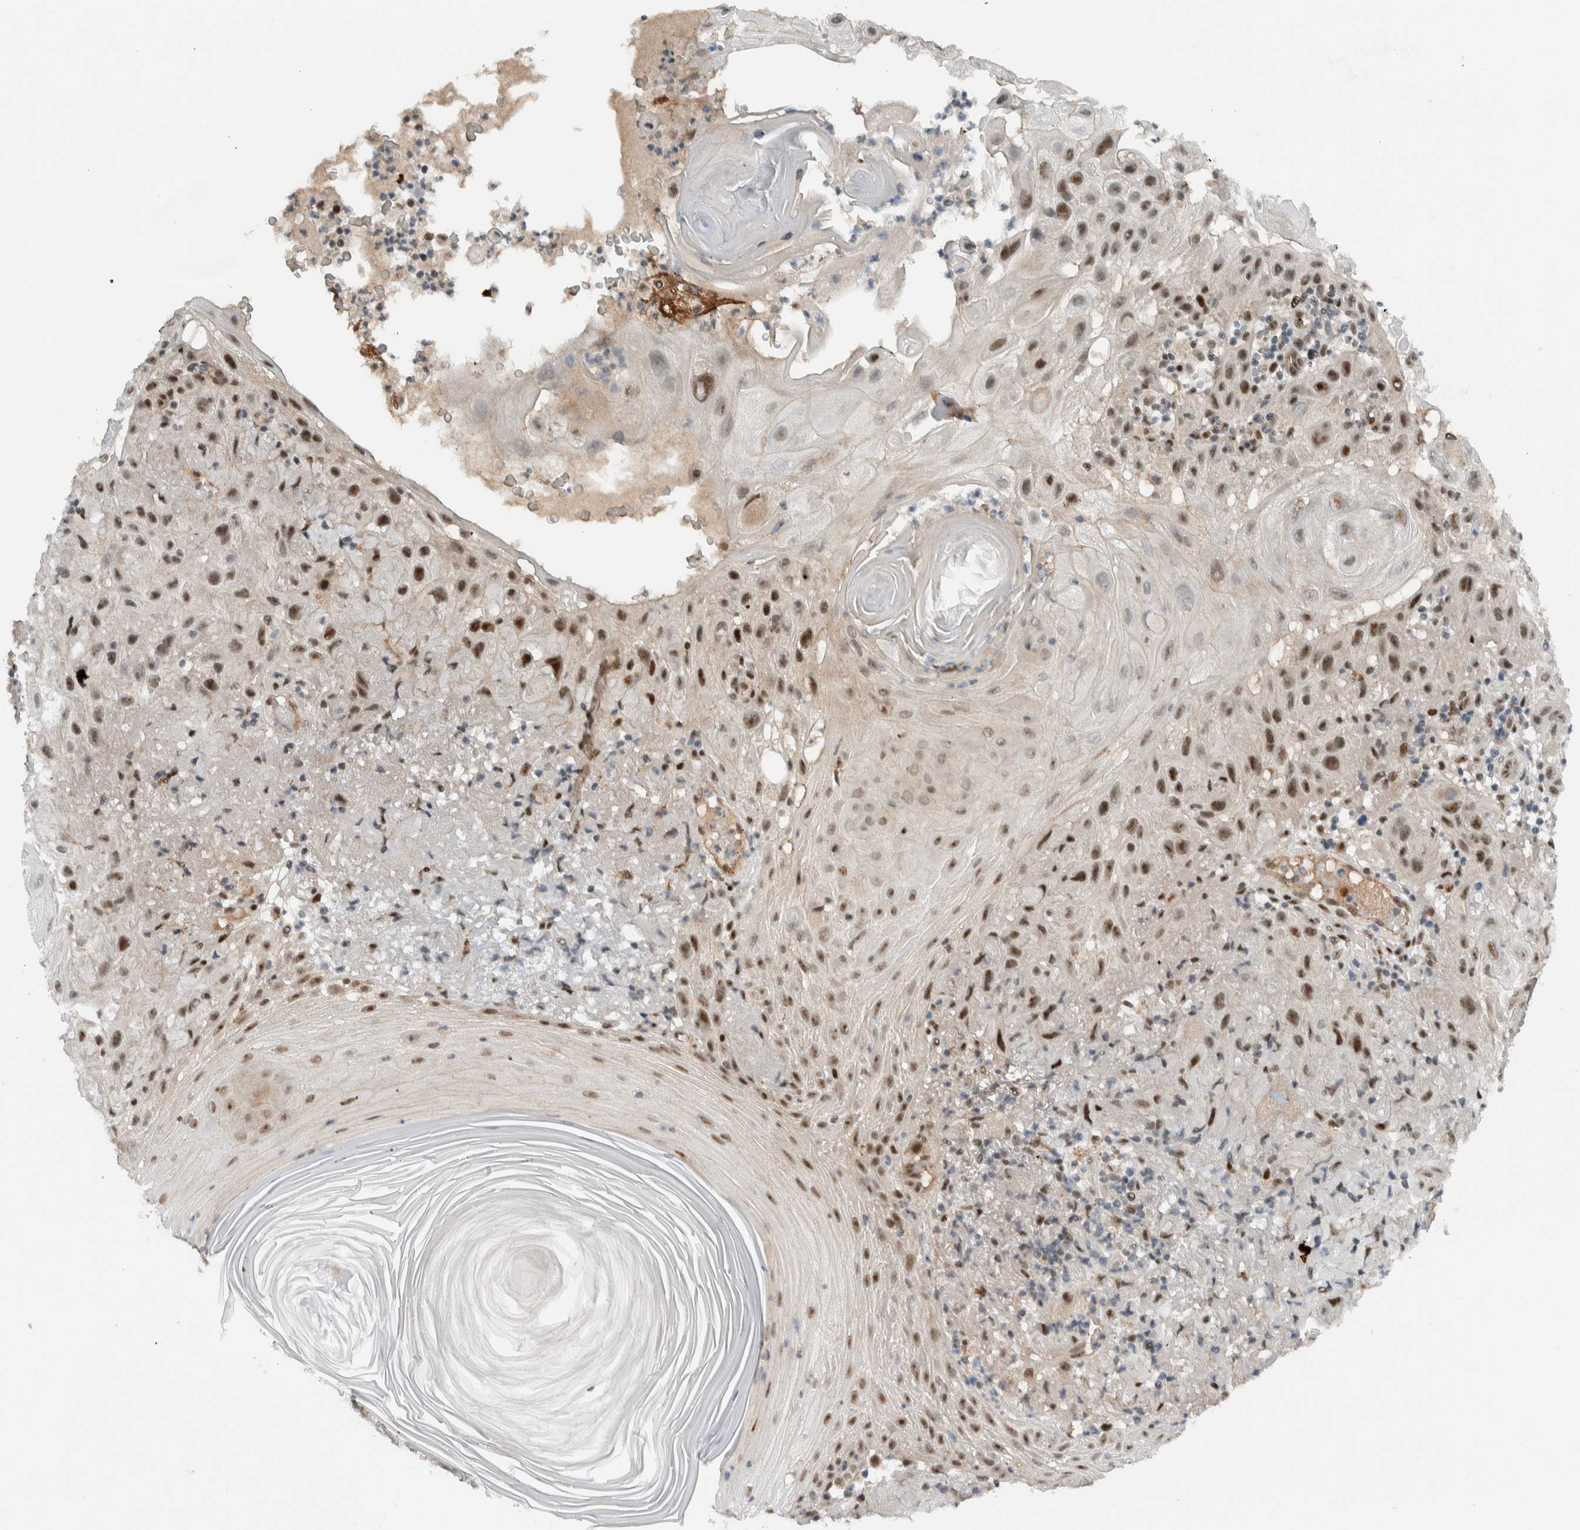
{"staining": {"intensity": "moderate", "quantity": ">75%", "location": "nuclear"}, "tissue": "skin cancer", "cell_type": "Tumor cells", "image_type": "cancer", "snomed": [{"axis": "morphology", "description": "Squamous cell carcinoma, NOS"}, {"axis": "topography", "description": "Skin"}], "caption": "Human skin cancer (squamous cell carcinoma) stained for a protein (brown) shows moderate nuclear positive staining in about >75% of tumor cells.", "gene": "ZFP91", "patient": {"sex": "female", "age": 96}}